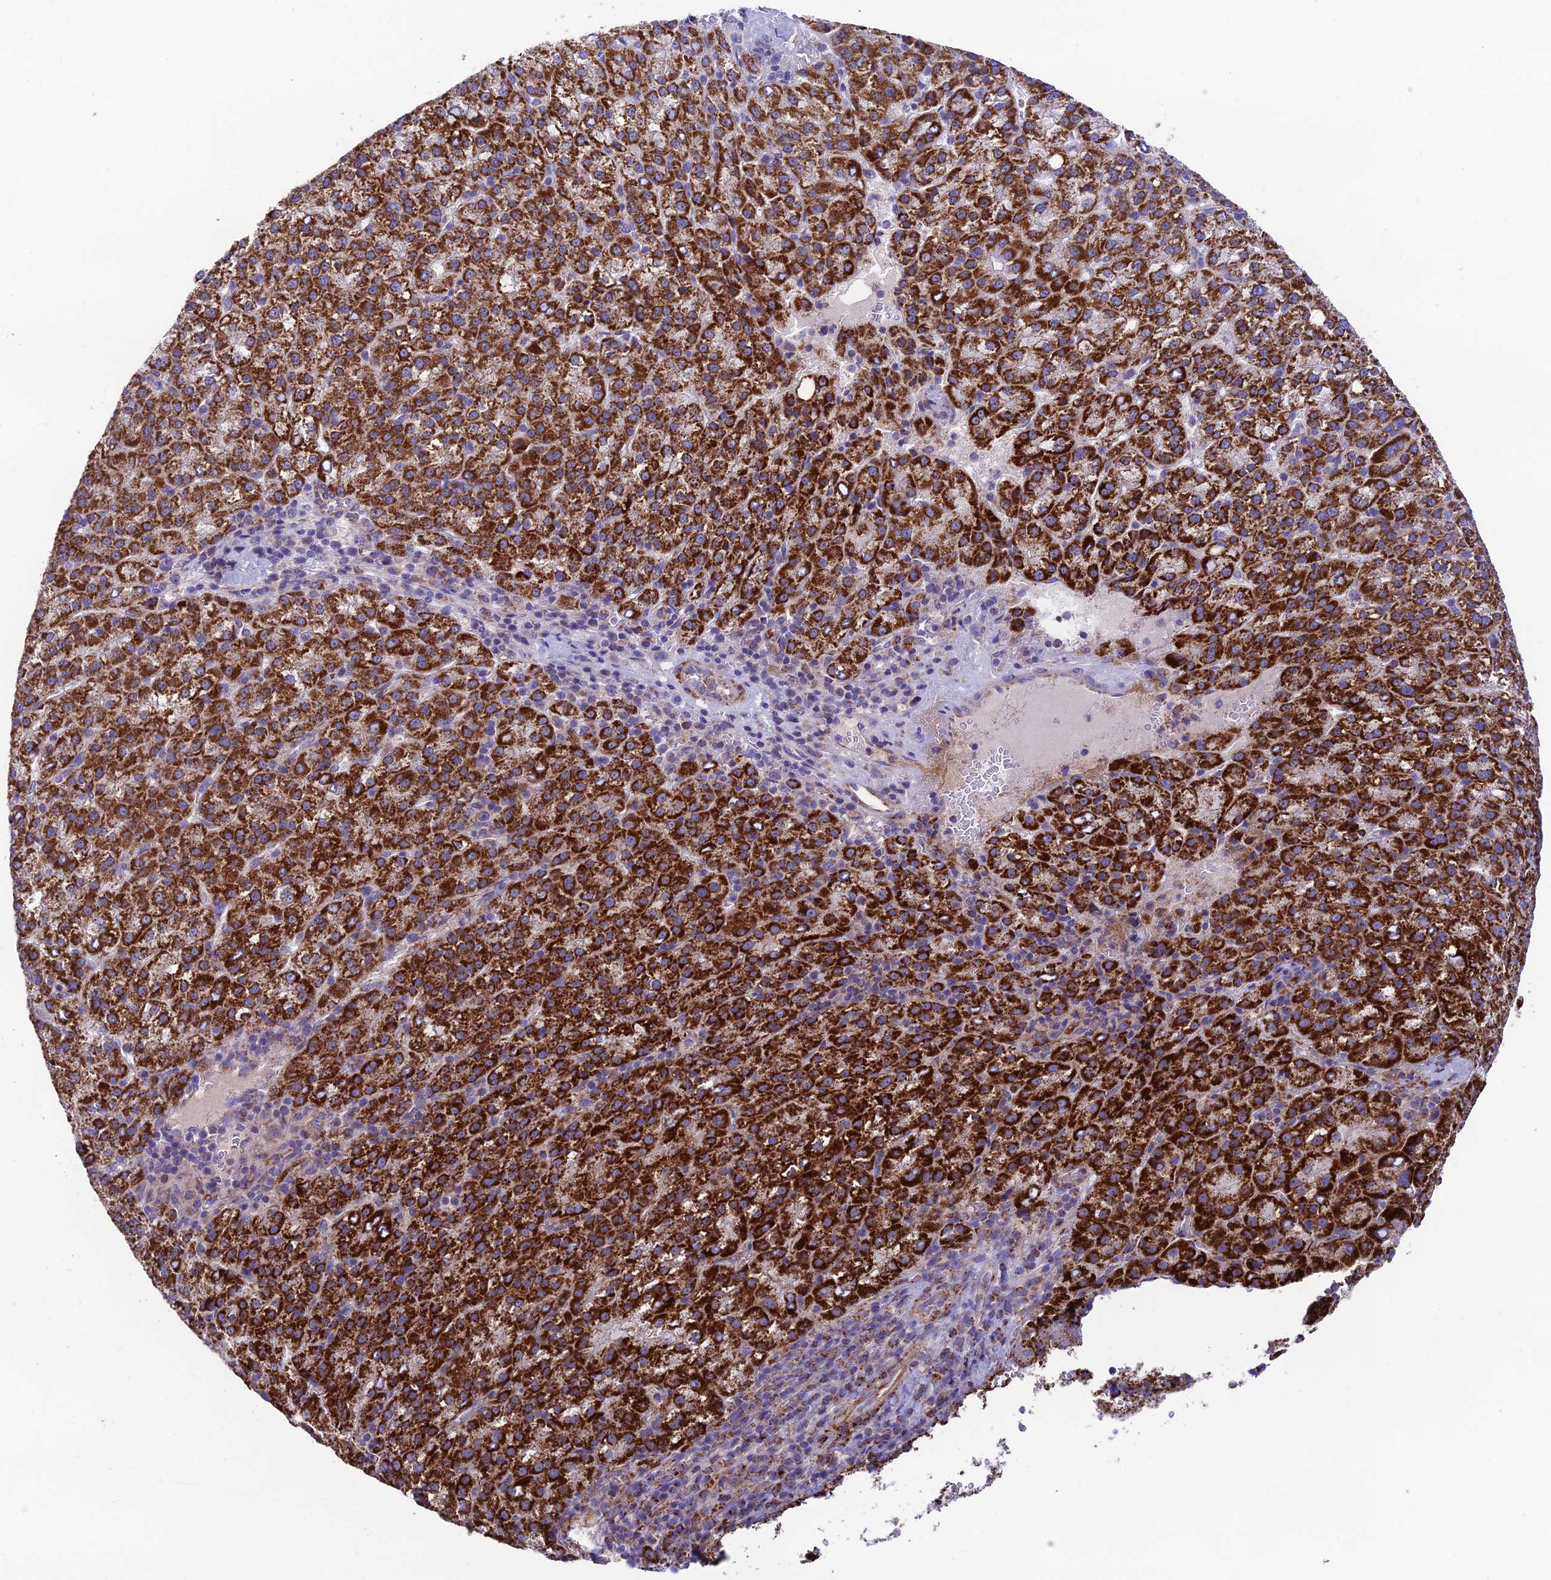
{"staining": {"intensity": "strong", "quantity": ">75%", "location": "cytoplasmic/membranous"}, "tissue": "liver cancer", "cell_type": "Tumor cells", "image_type": "cancer", "snomed": [{"axis": "morphology", "description": "Carcinoma, Hepatocellular, NOS"}, {"axis": "topography", "description": "Liver"}], "caption": "Liver cancer tissue shows strong cytoplasmic/membranous positivity in about >75% of tumor cells, visualized by immunohistochemistry.", "gene": "HSDL2", "patient": {"sex": "female", "age": 58}}